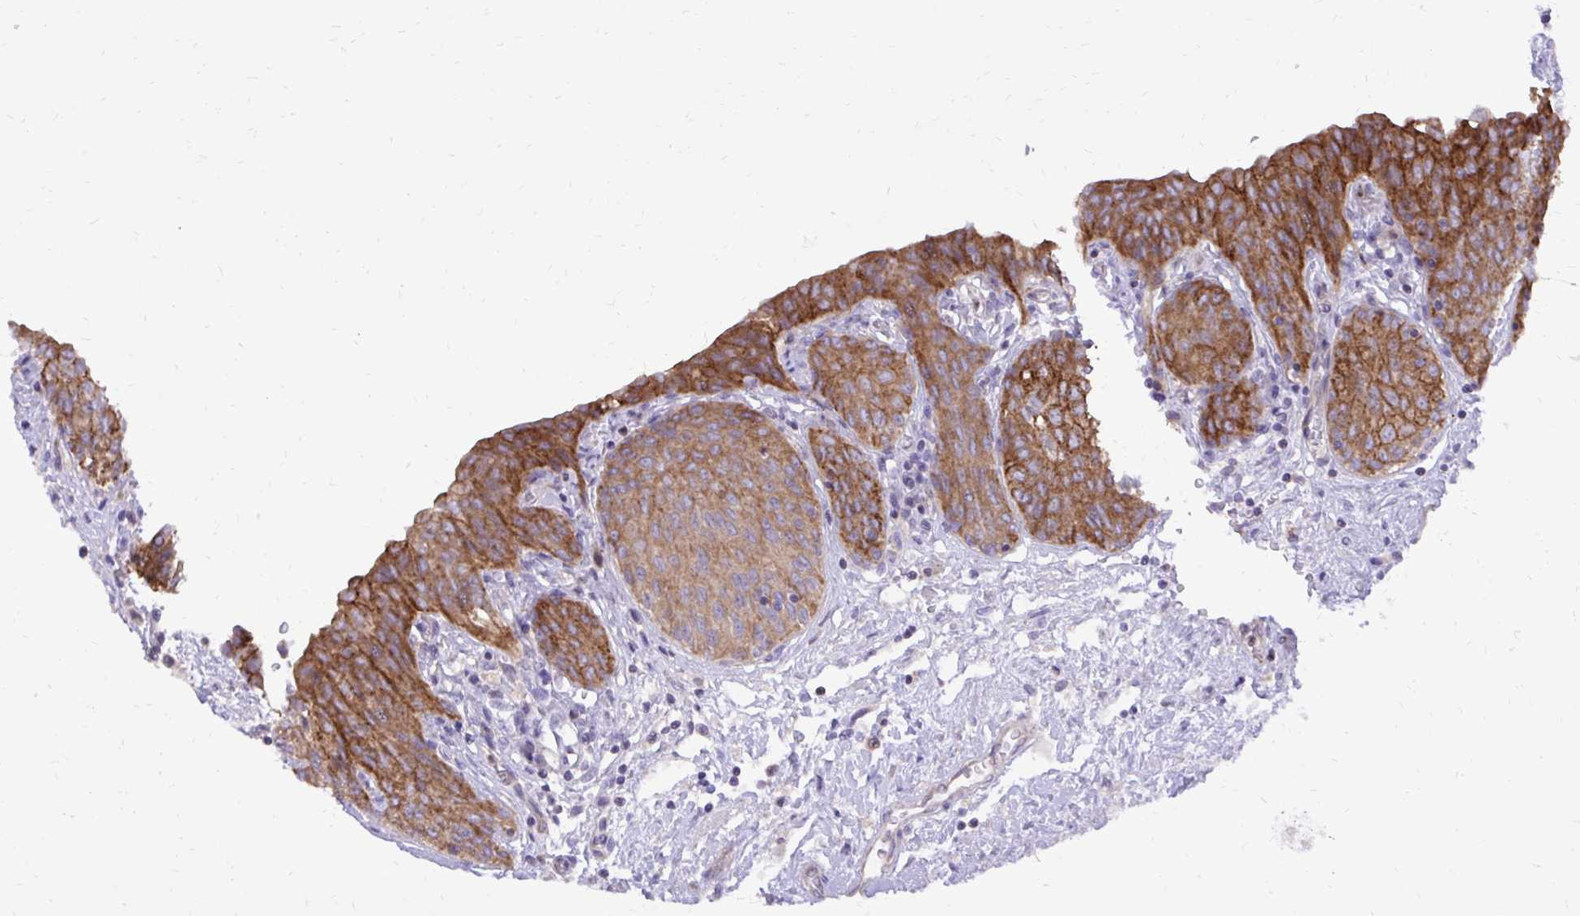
{"staining": {"intensity": "moderate", "quantity": ">75%", "location": "cytoplasmic/membranous"}, "tissue": "urinary bladder", "cell_type": "Urothelial cells", "image_type": "normal", "snomed": [{"axis": "morphology", "description": "Normal tissue, NOS"}, {"axis": "topography", "description": "Urinary bladder"}], "caption": "The image shows a brown stain indicating the presence of a protein in the cytoplasmic/membranous of urothelial cells in urinary bladder. The protein is shown in brown color, while the nuclei are stained blue.", "gene": "ABCC3", "patient": {"sex": "male", "age": 68}}